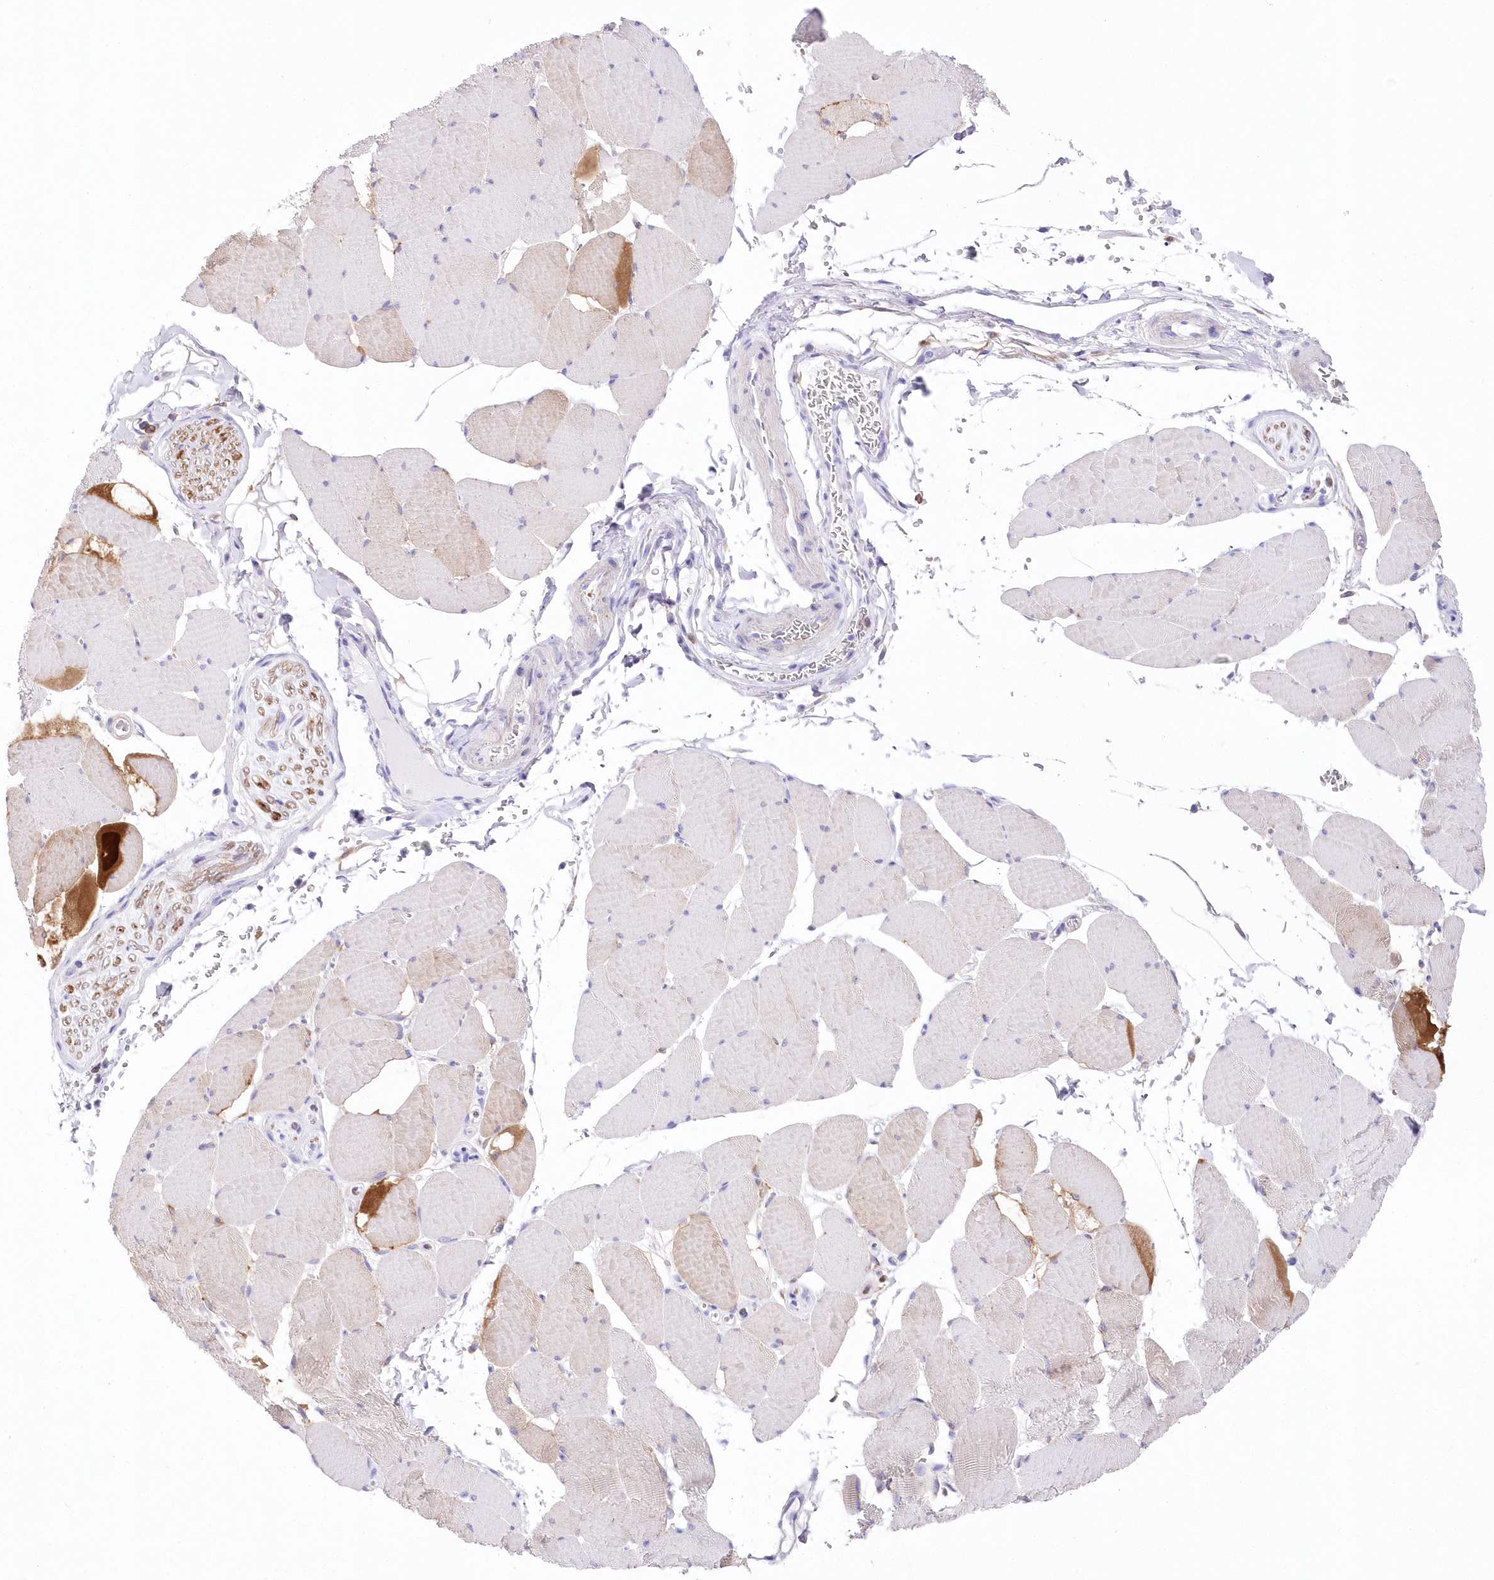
{"staining": {"intensity": "negative", "quantity": "none", "location": "none"}, "tissue": "skeletal muscle", "cell_type": "Myocytes", "image_type": "normal", "snomed": [{"axis": "morphology", "description": "Normal tissue, NOS"}, {"axis": "topography", "description": "Skeletal muscle"}, {"axis": "topography", "description": "Head-Neck"}], "caption": "High power microscopy micrograph of an immunohistochemistry (IHC) histopathology image of normal skeletal muscle, revealing no significant staining in myocytes. (Brightfield microscopy of DAB (3,3'-diaminobenzidine) IHC at high magnification).", "gene": "DNAJC19", "patient": {"sex": "male", "age": 66}}